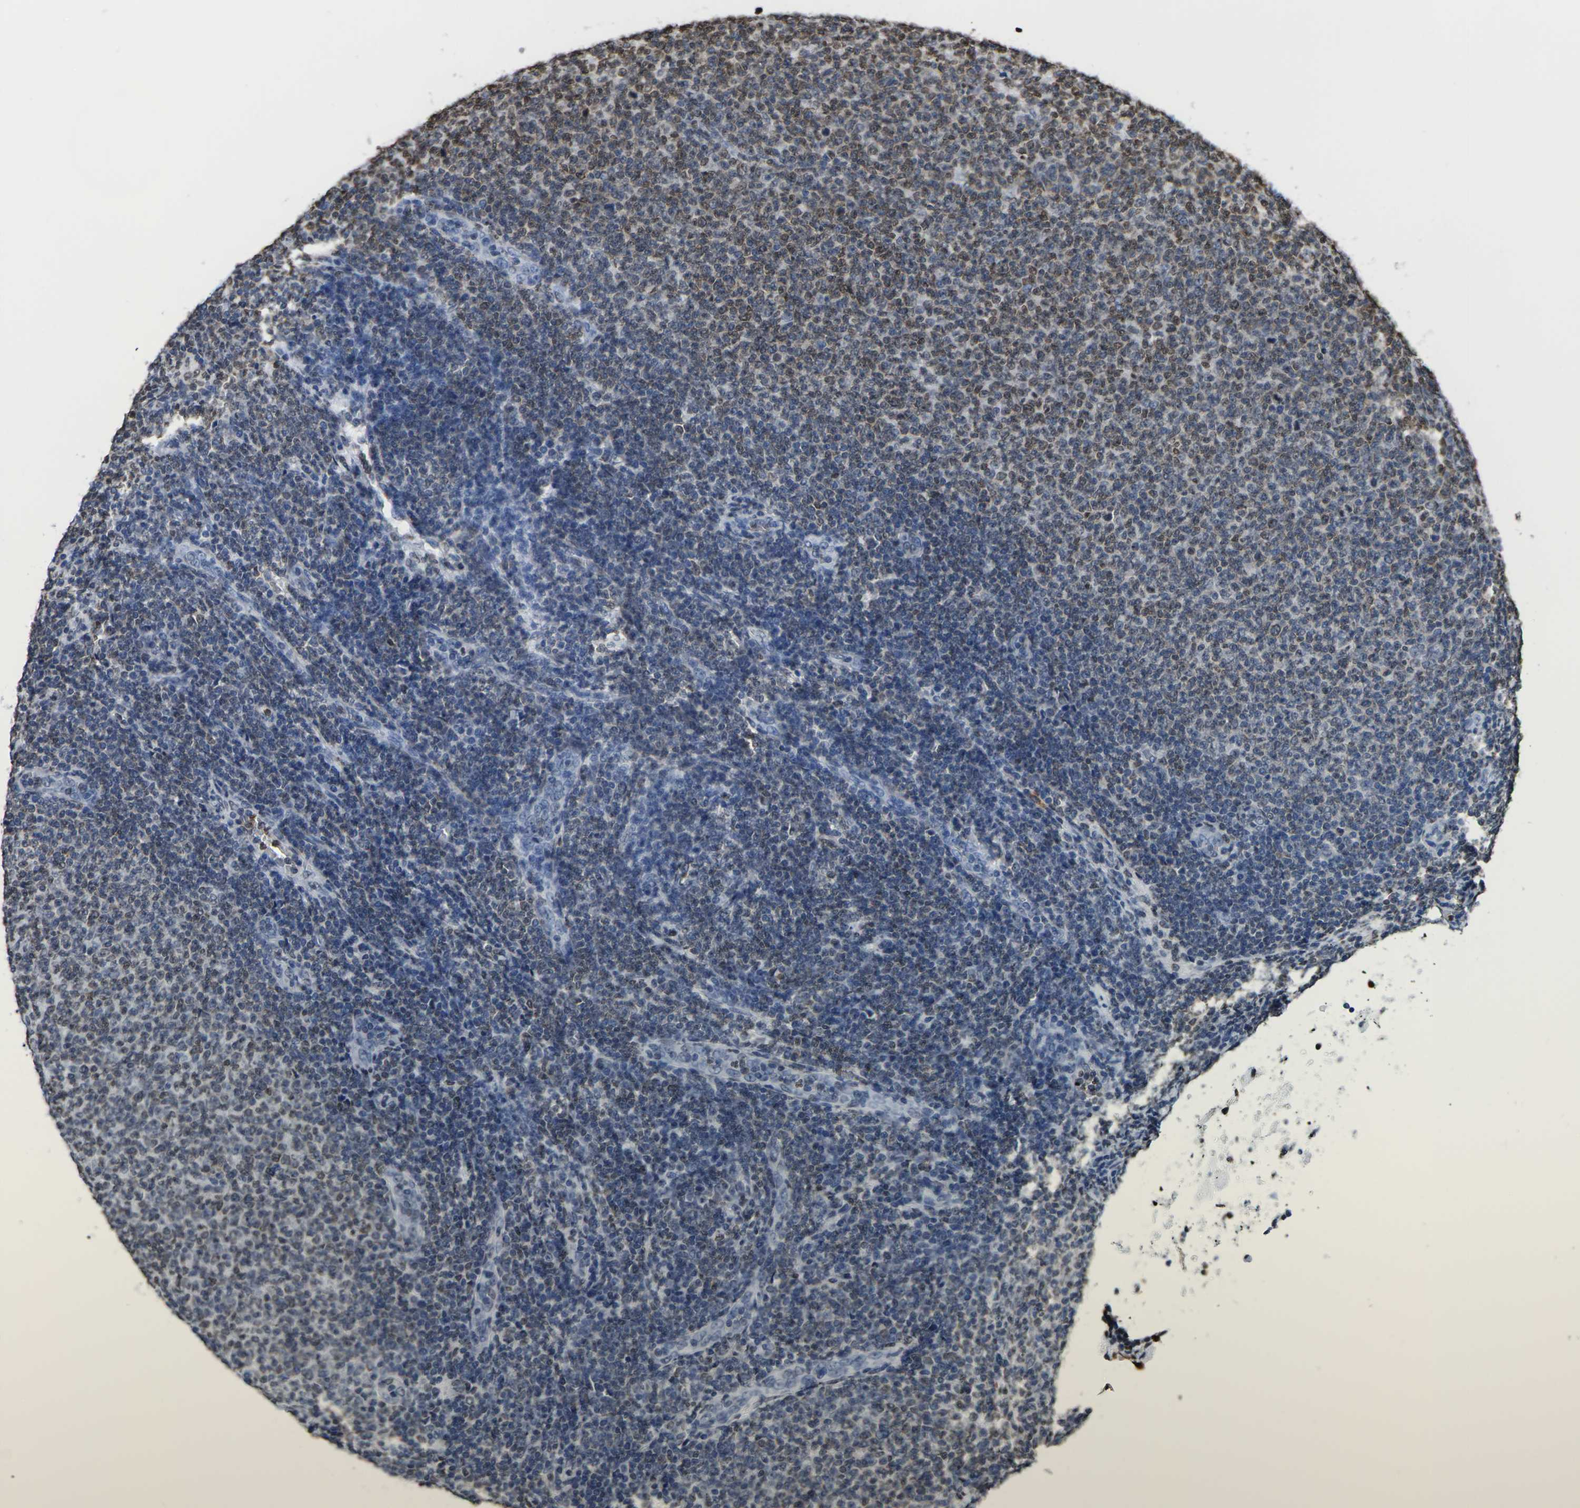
{"staining": {"intensity": "moderate", "quantity": "<25%", "location": "cytoplasmic/membranous,nuclear"}, "tissue": "lymphoma", "cell_type": "Tumor cells", "image_type": "cancer", "snomed": [{"axis": "morphology", "description": "Malignant lymphoma, non-Hodgkin's type, Low grade"}, {"axis": "topography", "description": "Lymph node"}], "caption": "This is a micrograph of immunohistochemistry (IHC) staining of lymphoma, which shows moderate staining in the cytoplasmic/membranous and nuclear of tumor cells.", "gene": "H2AC21", "patient": {"sex": "male", "age": 66}}